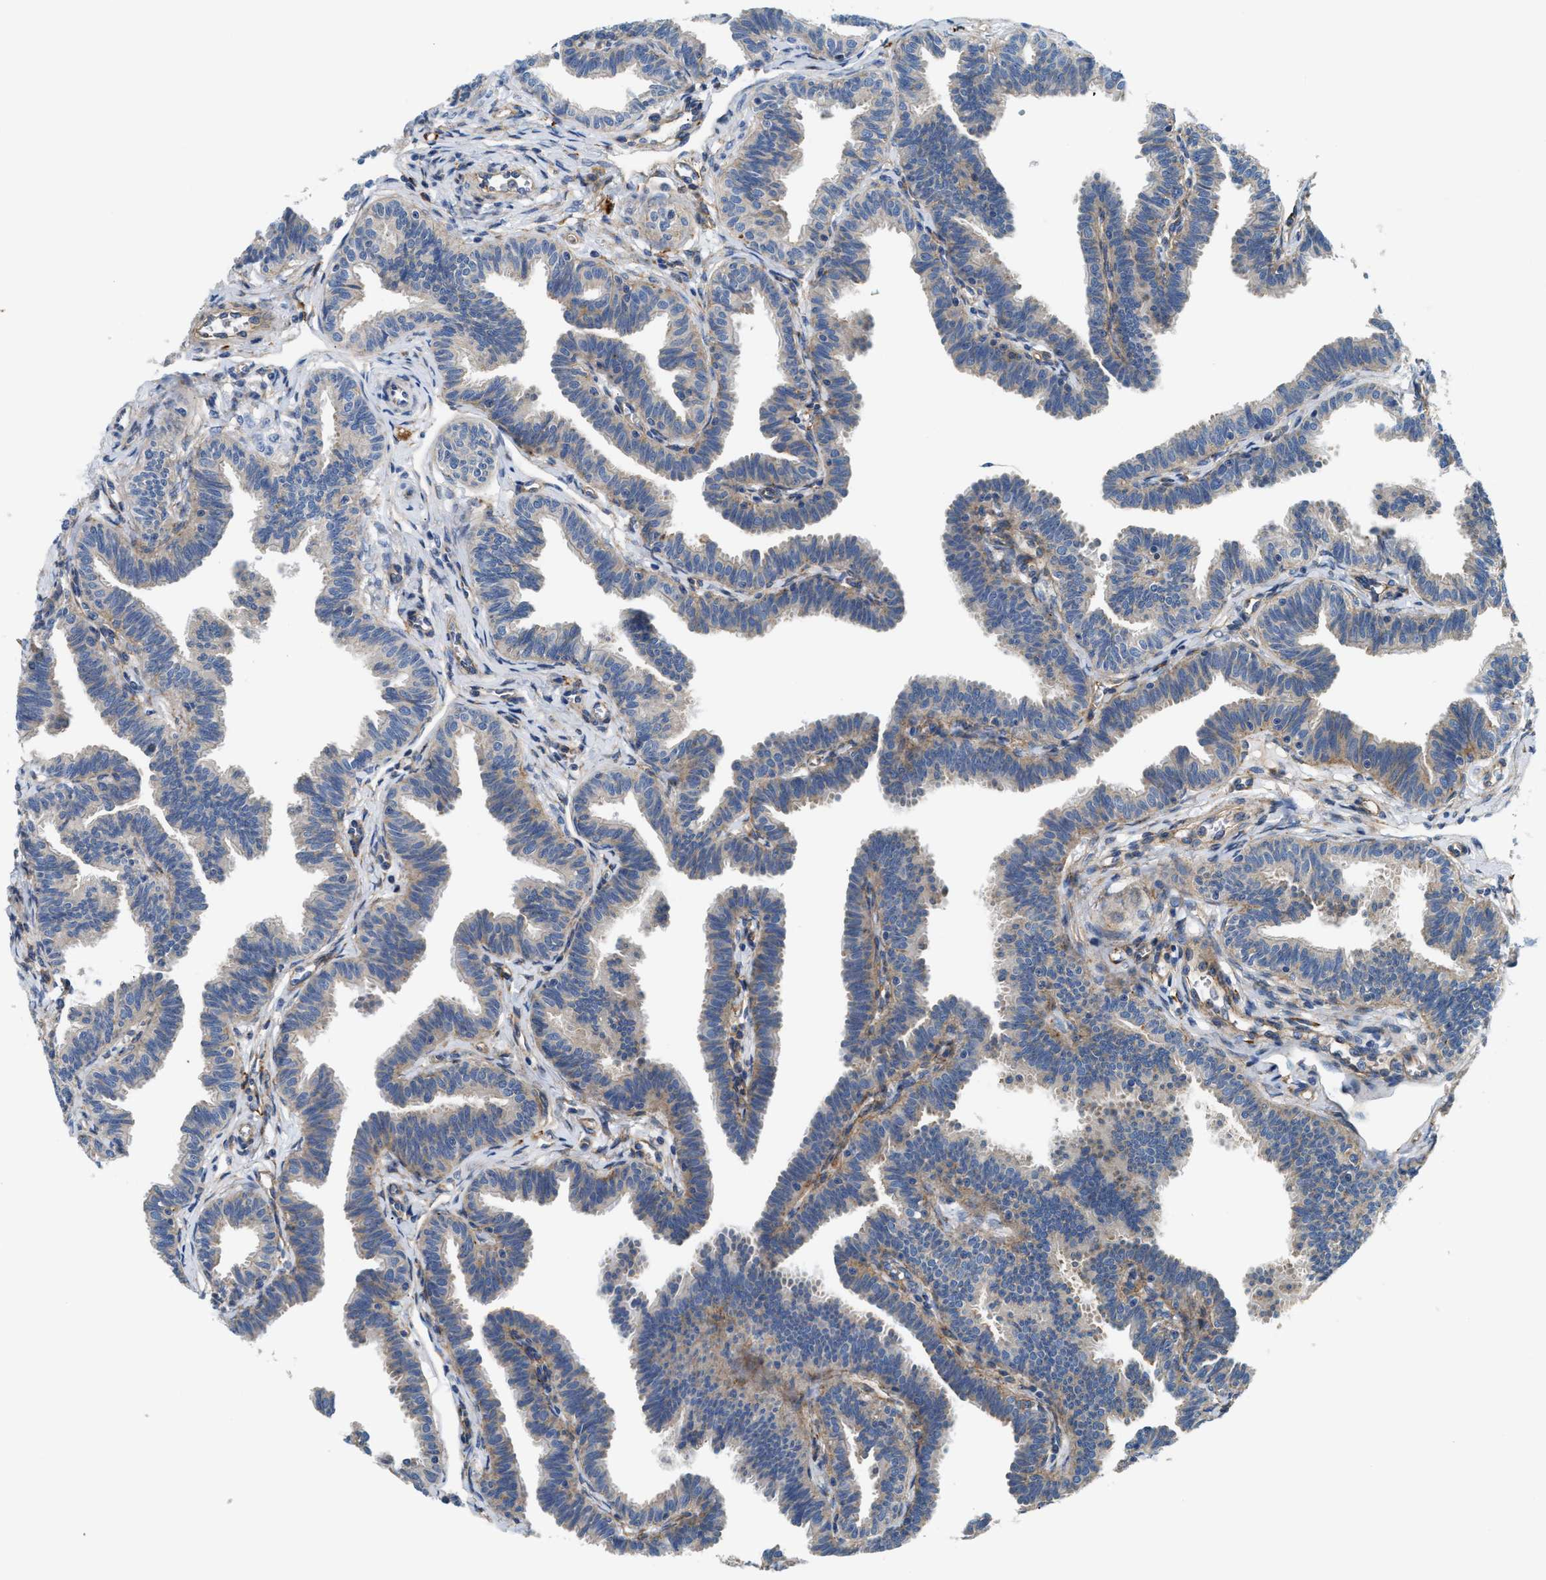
{"staining": {"intensity": "moderate", "quantity": "<25%", "location": "cytoplasmic/membranous"}, "tissue": "fallopian tube", "cell_type": "Glandular cells", "image_type": "normal", "snomed": [{"axis": "morphology", "description": "Normal tissue, NOS"}, {"axis": "topography", "description": "Fallopian tube"}, {"axis": "topography", "description": "Ovary"}], "caption": "This is an image of IHC staining of normal fallopian tube, which shows moderate expression in the cytoplasmic/membranous of glandular cells.", "gene": "NSUN7", "patient": {"sex": "female", "age": 23}}